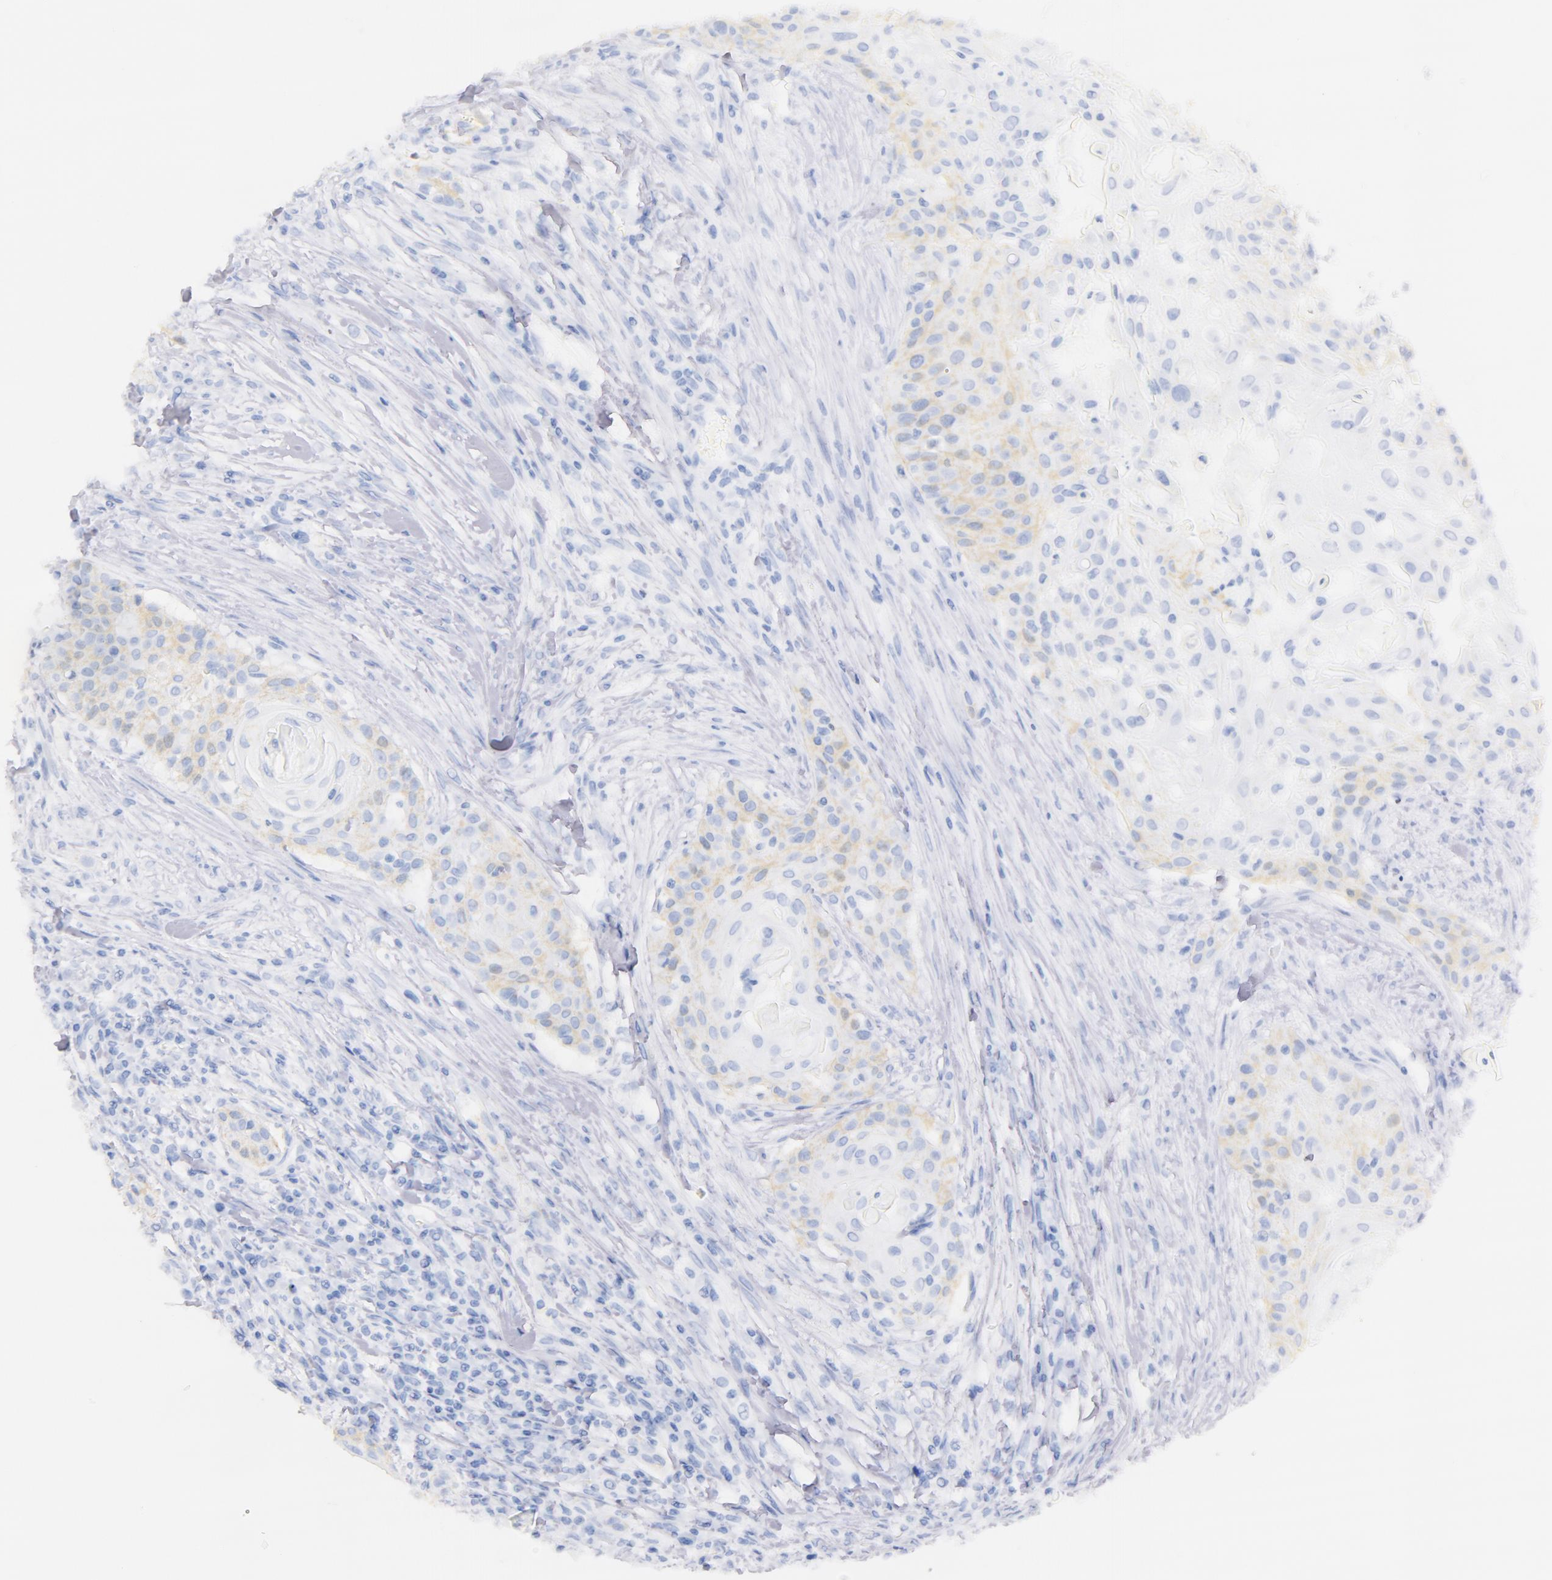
{"staining": {"intensity": "weak", "quantity": "25%-75%", "location": "cytoplasmic/membranous"}, "tissue": "head and neck cancer", "cell_type": "Tumor cells", "image_type": "cancer", "snomed": [{"axis": "morphology", "description": "Squamous cell carcinoma, NOS"}, {"axis": "morphology", "description": "Squamous cell carcinoma, metastatic, NOS"}, {"axis": "topography", "description": "Lymph node"}, {"axis": "topography", "description": "Salivary gland"}, {"axis": "topography", "description": "Head-Neck"}], "caption": "Protein staining by immunohistochemistry (IHC) demonstrates weak cytoplasmic/membranous positivity in about 25%-75% of tumor cells in metastatic squamous cell carcinoma (head and neck). (brown staining indicates protein expression, while blue staining denotes nuclei).", "gene": "CD44", "patient": {"sex": "female", "age": 74}}